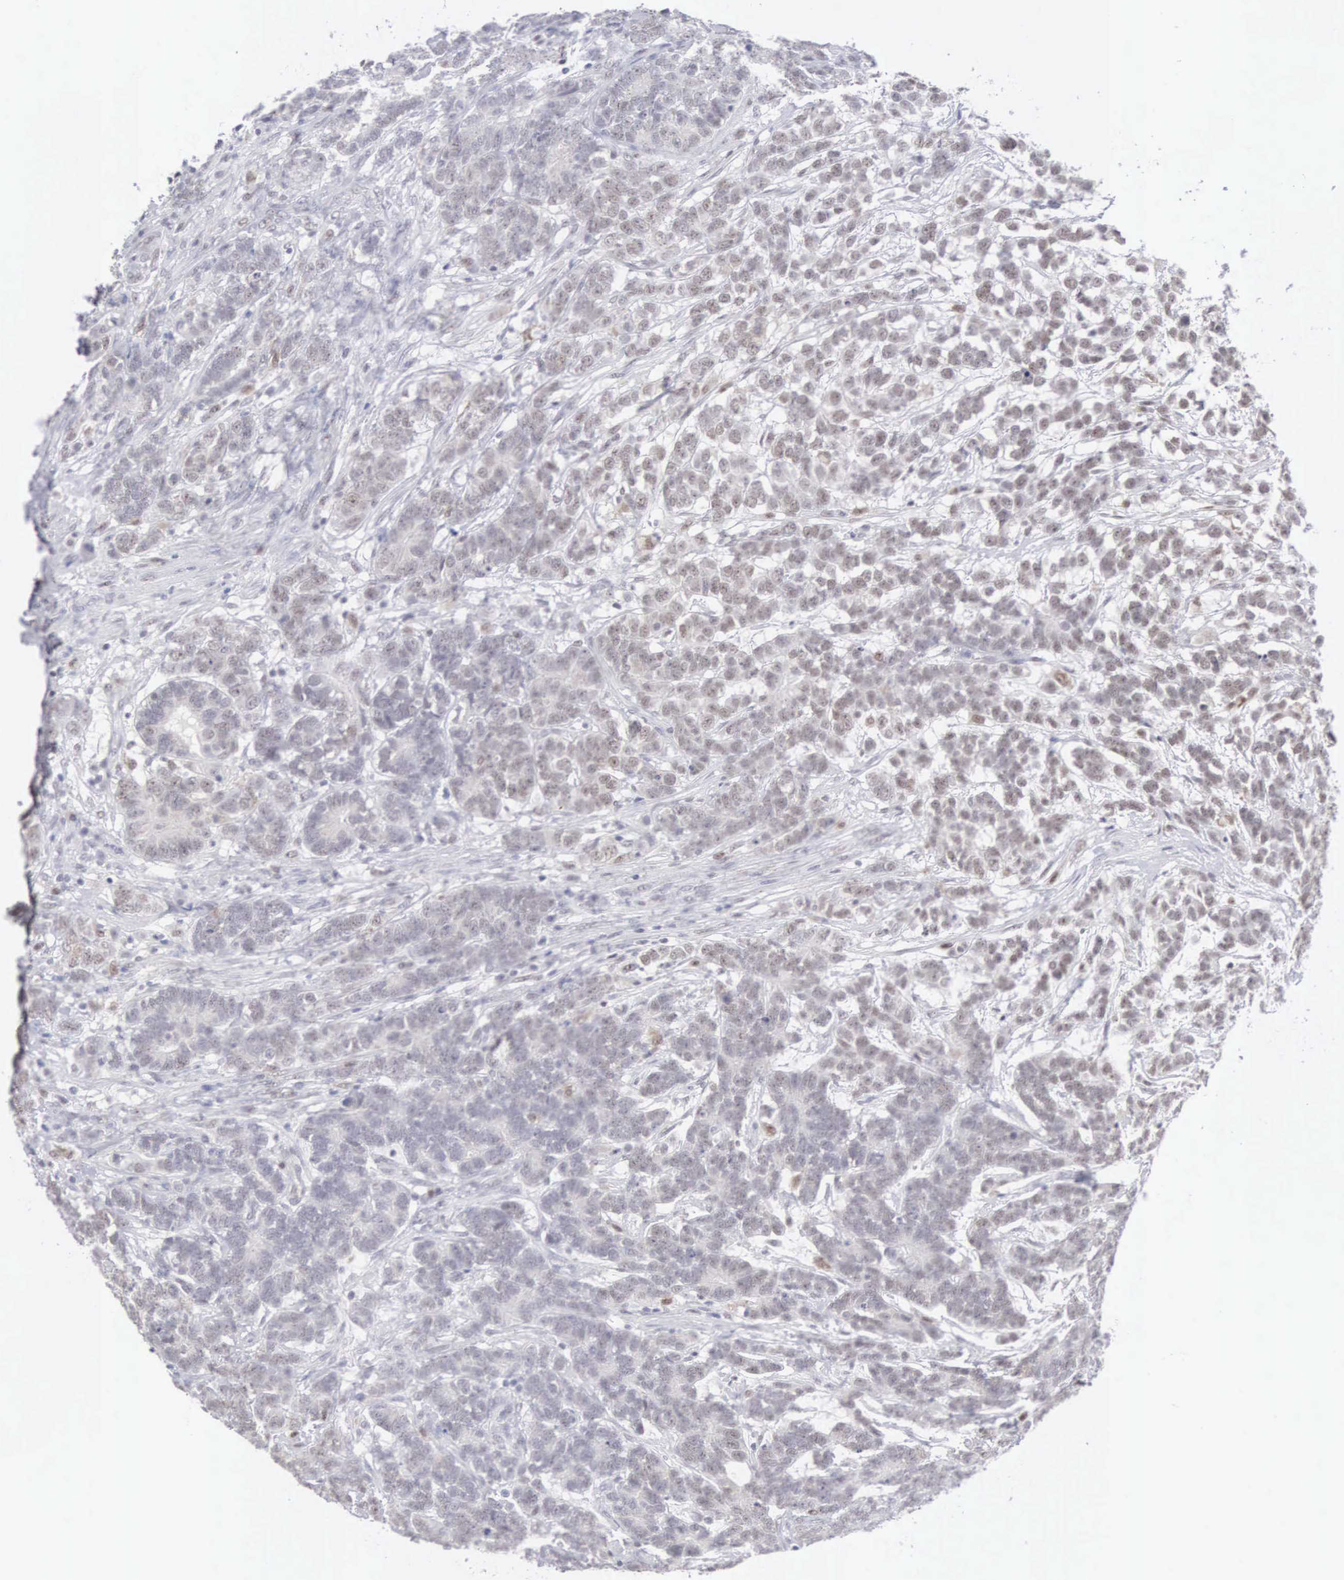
{"staining": {"intensity": "weak", "quantity": "25%-75%", "location": "nuclear"}, "tissue": "testis cancer", "cell_type": "Tumor cells", "image_type": "cancer", "snomed": [{"axis": "morphology", "description": "Carcinoma, Embryonal, NOS"}, {"axis": "topography", "description": "Testis"}], "caption": "A histopathology image of testis cancer (embryonal carcinoma) stained for a protein demonstrates weak nuclear brown staining in tumor cells.", "gene": "MNAT1", "patient": {"sex": "male", "age": 26}}